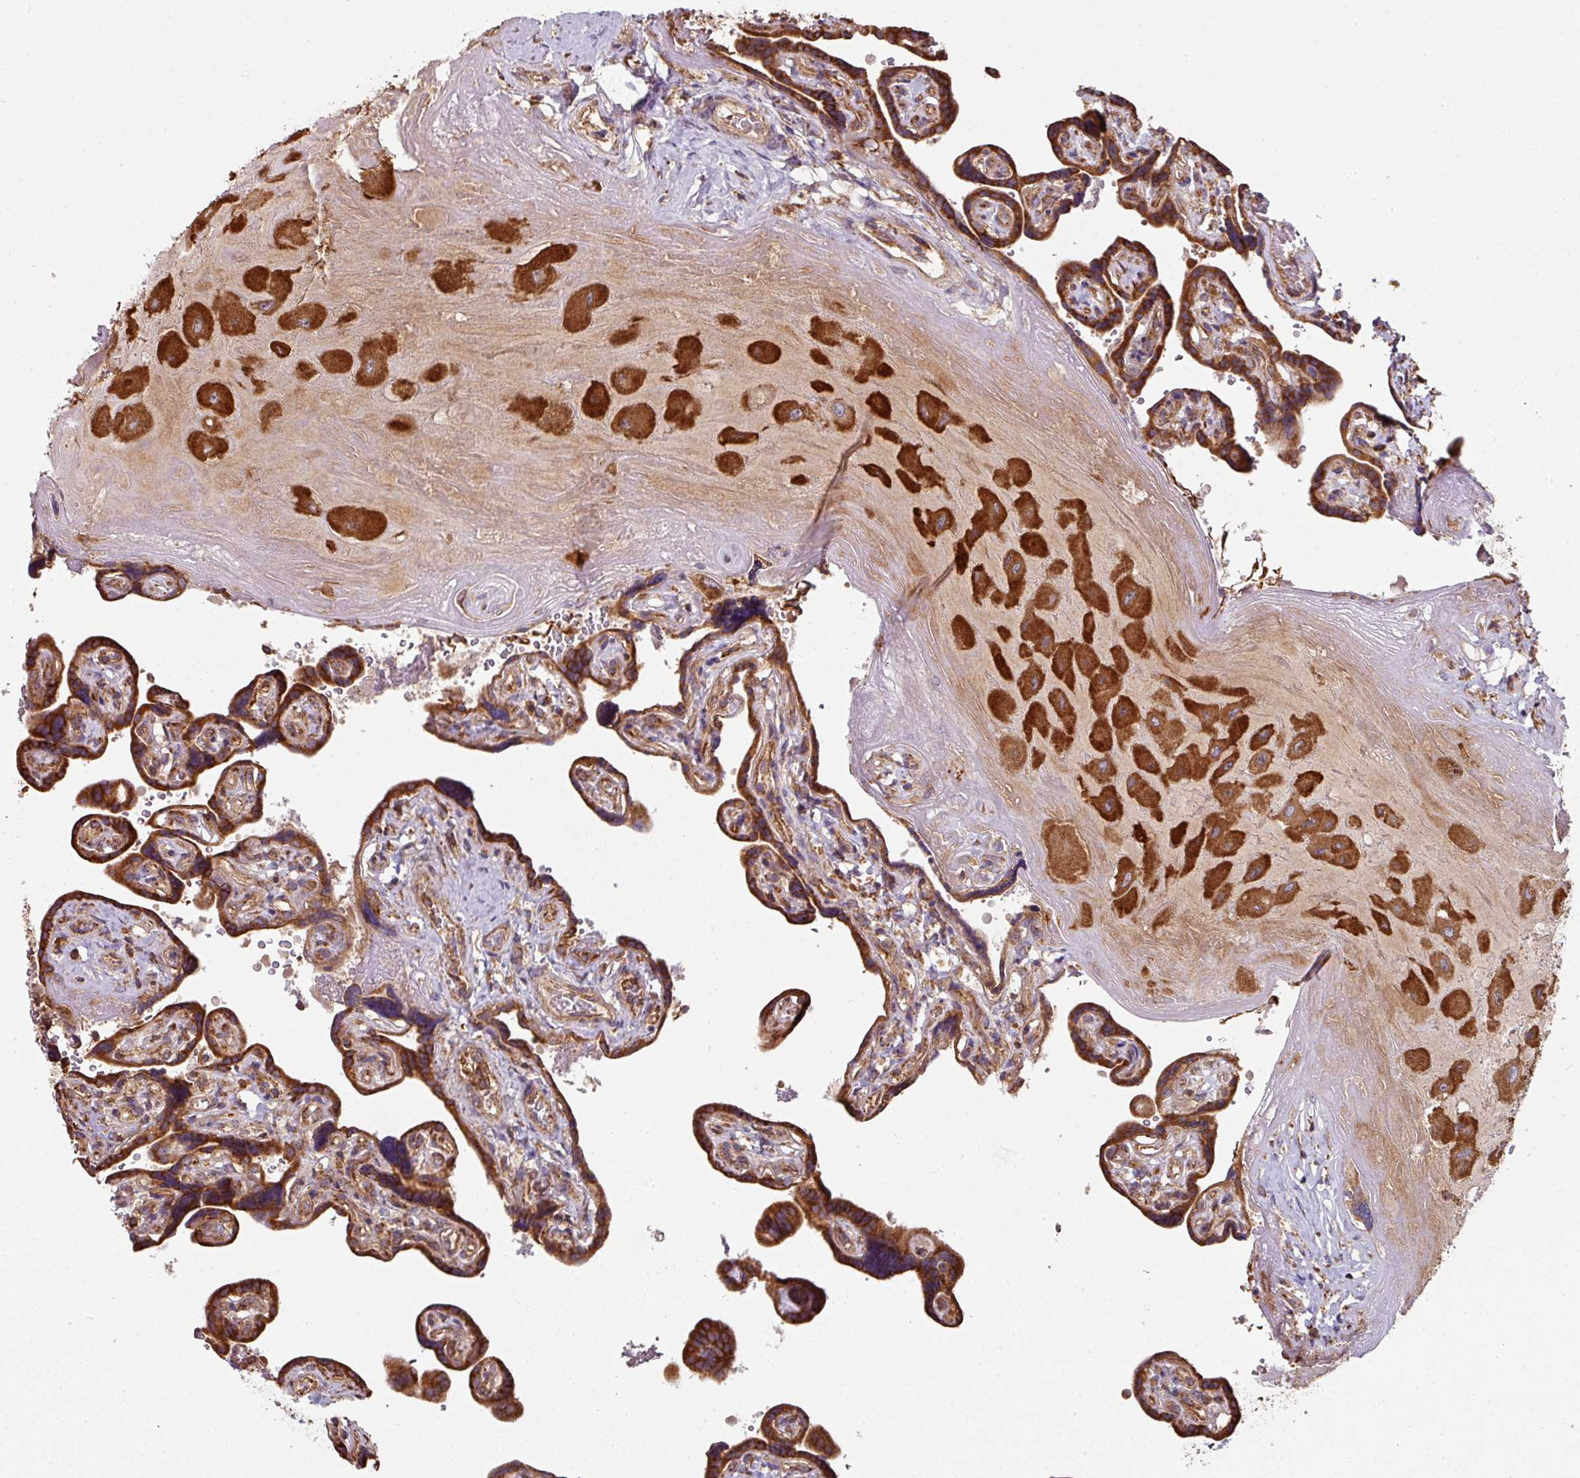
{"staining": {"intensity": "strong", "quantity": ">75%", "location": "cytoplasmic/membranous"}, "tissue": "placenta", "cell_type": "Decidual cells", "image_type": "normal", "snomed": [{"axis": "morphology", "description": "Normal tissue, NOS"}, {"axis": "topography", "description": "Placenta"}], "caption": "Immunohistochemical staining of normal placenta shows strong cytoplasmic/membranous protein staining in about >75% of decidual cells. Using DAB (3,3'-diaminobenzidine) (brown) and hematoxylin (blue) stains, captured at high magnification using brightfield microscopy.", "gene": "FAT4", "patient": {"sex": "female", "age": 32}}